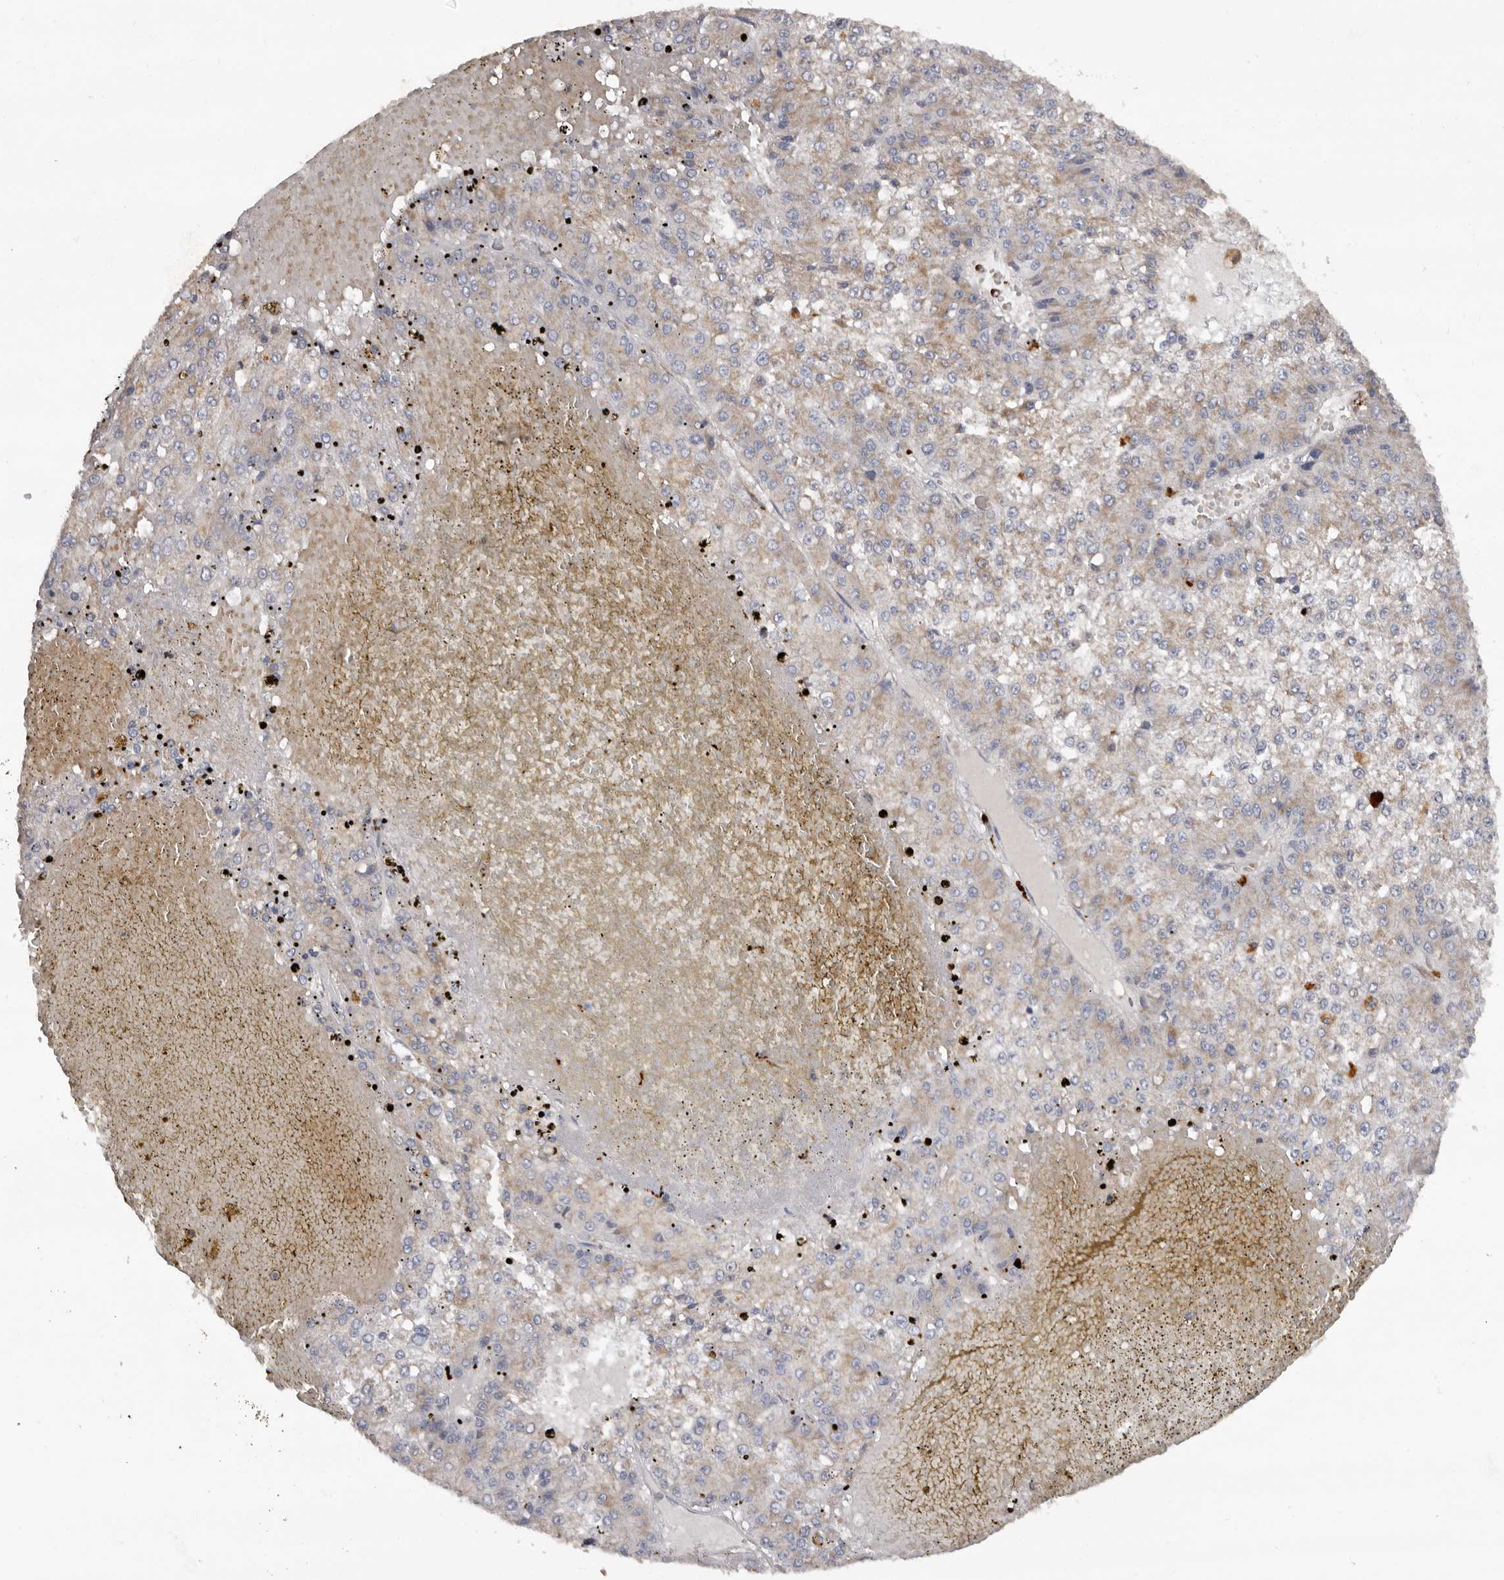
{"staining": {"intensity": "weak", "quantity": ">75%", "location": "cytoplasmic/membranous"}, "tissue": "liver cancer", "cell_type": "Tumor cells", "image_type": "cancer", "snomed": [{"axis": "morphology", "description": "Carcinoma, Hepatocellular, NOS"}, {"axis": "topography", "description": "Liver"}], "caption": "Protein expression analysis of human liver hepatocellular carcinoma reveals weak cytoplasmic/membranous expression in approximately >75% of tumor cells.", "gene": "MECR", "patient": {"sex": "female", "age": 73}}